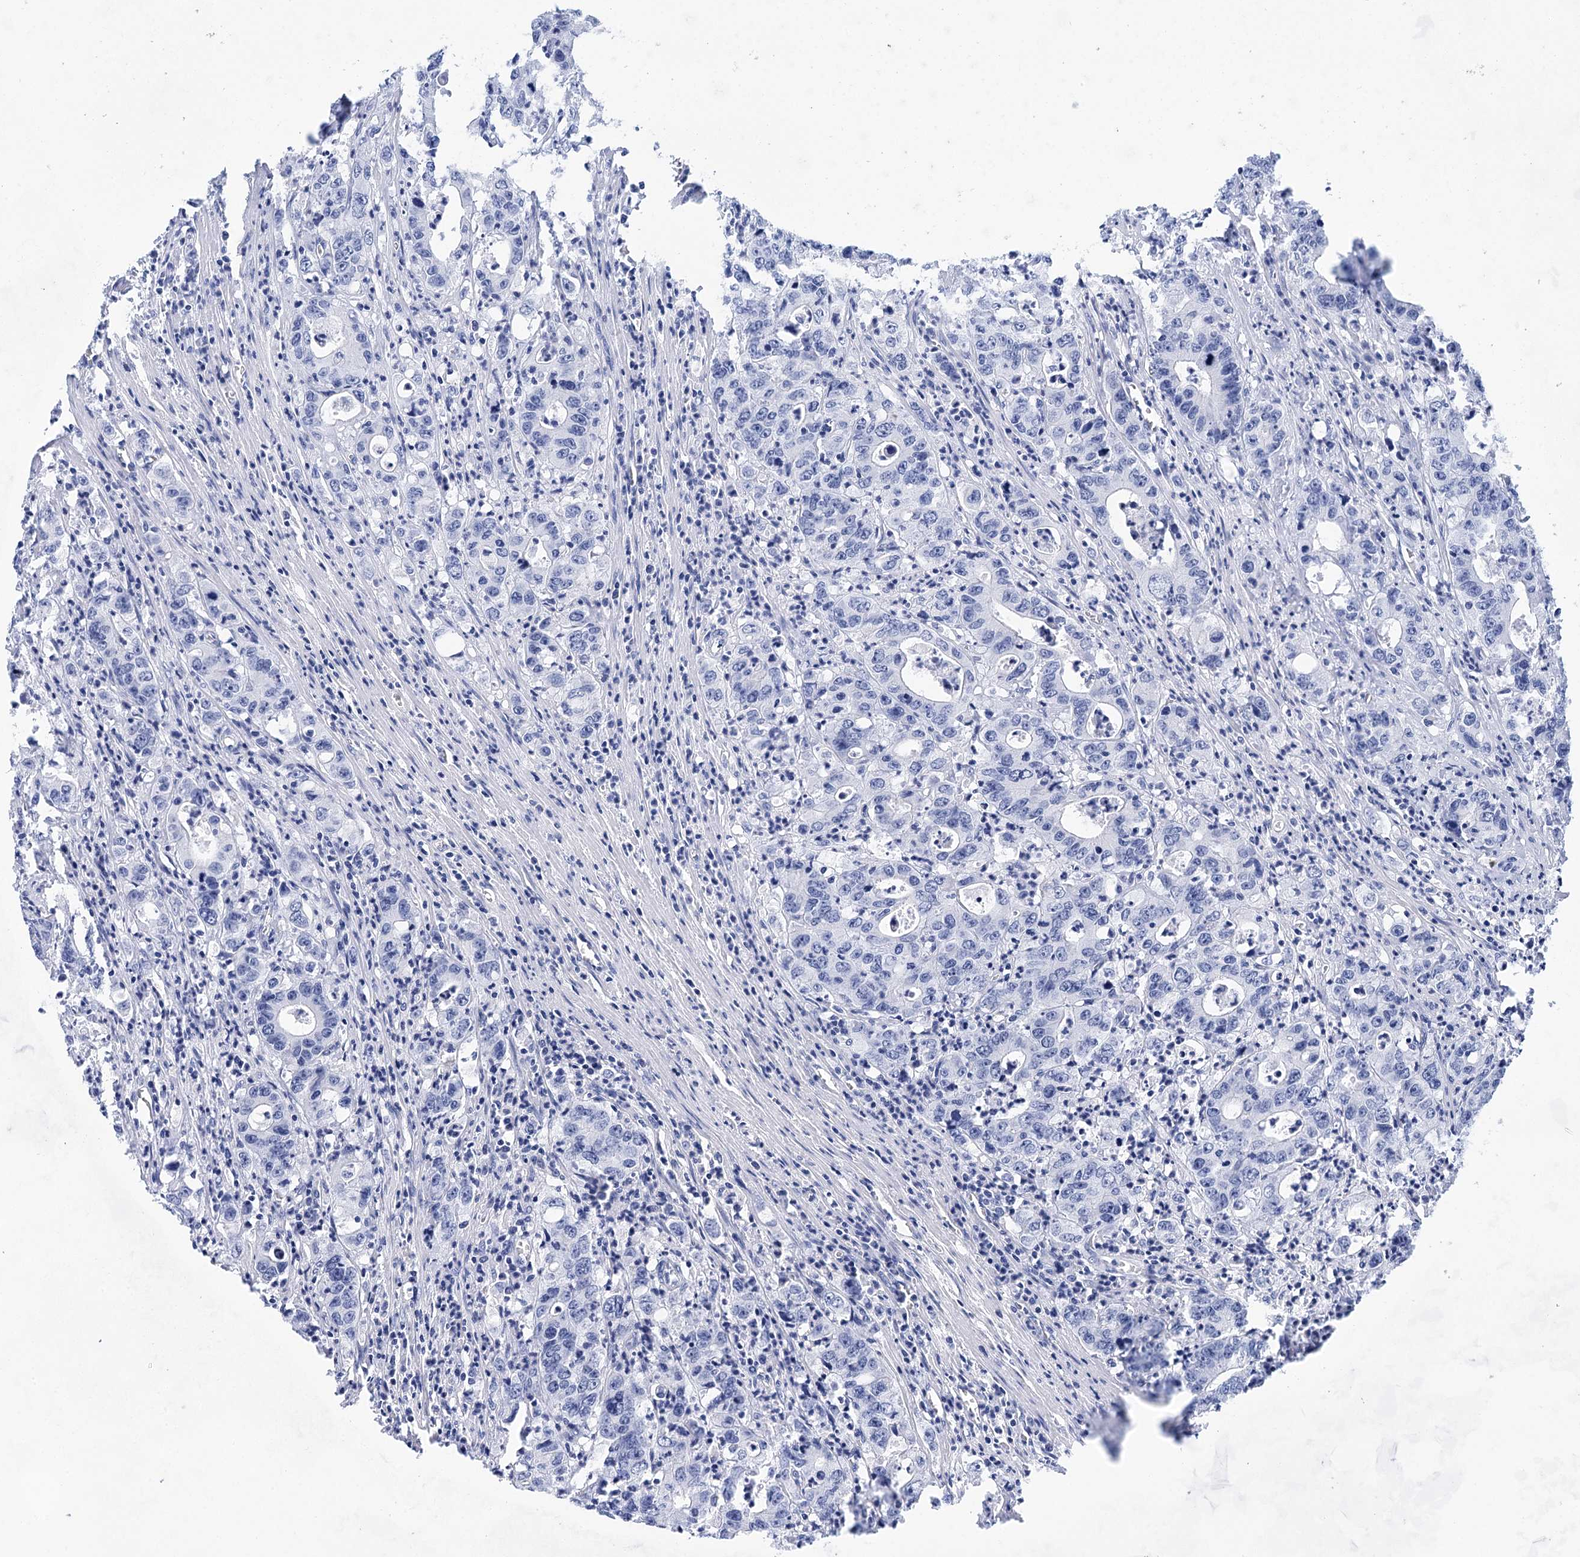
{"staining": {"intensity": "negative", "quantity": "none", "location": "none"}, "tissue": "colorectal cancer", "cell_type": "Tumor cells", "image_type": "cancer", "snomed": [{"axis": "morphology", "description": "Adenocarcinoma, NOS"}, {"axis": "topography", "description": "Colon"}], "caption": "Colorectal adenocarcinoma was stained to show a protein in brown. There is no significant staining in tumor cells. Nuclei are stained in blue.", "gene": "LALBA", "patient": {"sex": "female", "age": 75}}